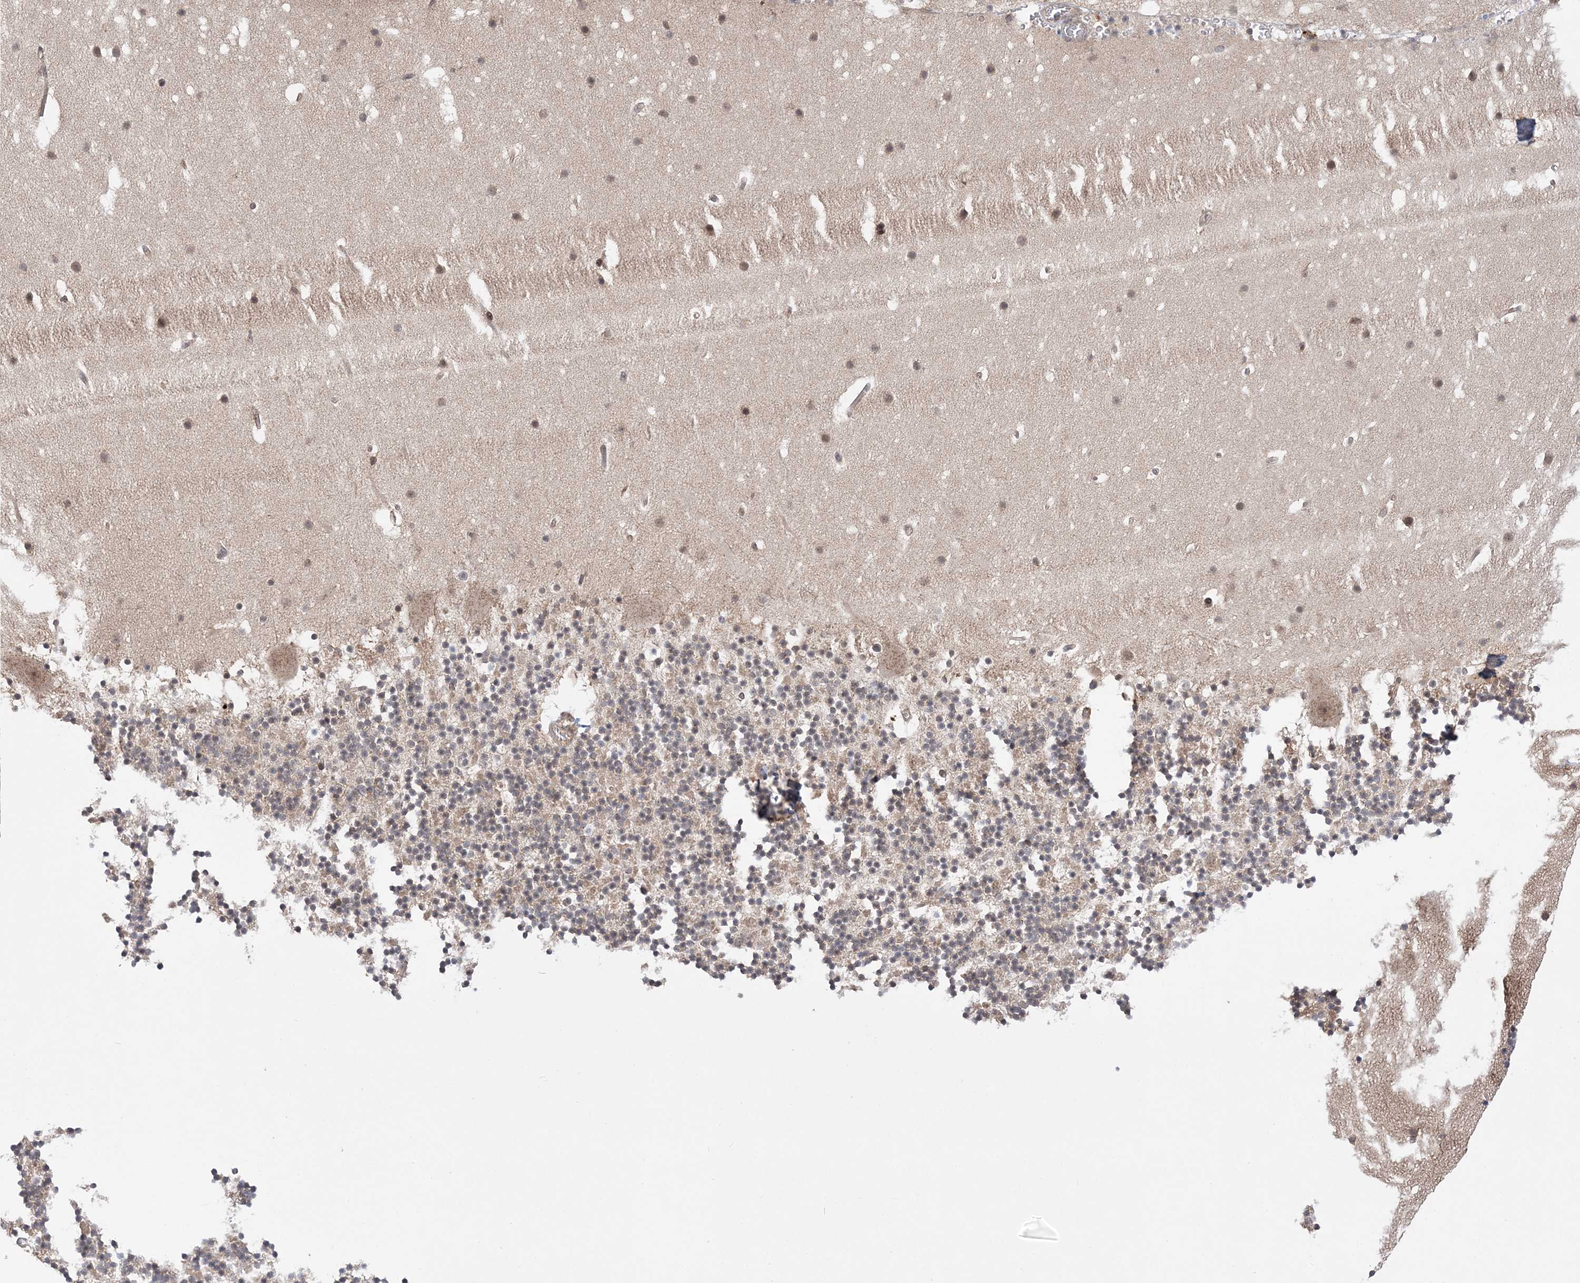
{"staining": {"intensity": "weak", "quantity": "<25%", "location": "cytoplasmic/membranous"}, "tissue": "cerebellum", "cell_type": "Cells in granular layer", "image_type": "normal", "snomed": [{"axis": "morphology", "description": "Normal tissue, NOS"}, {"axis": "topography", "description": "Cerebellum"}], "caption": "Protein analysis of normal cerebellum reveals no significant staining in cells in granular layer.", "gene": "ANAPC15", "patient": {"sex": "male", "age": 57}}